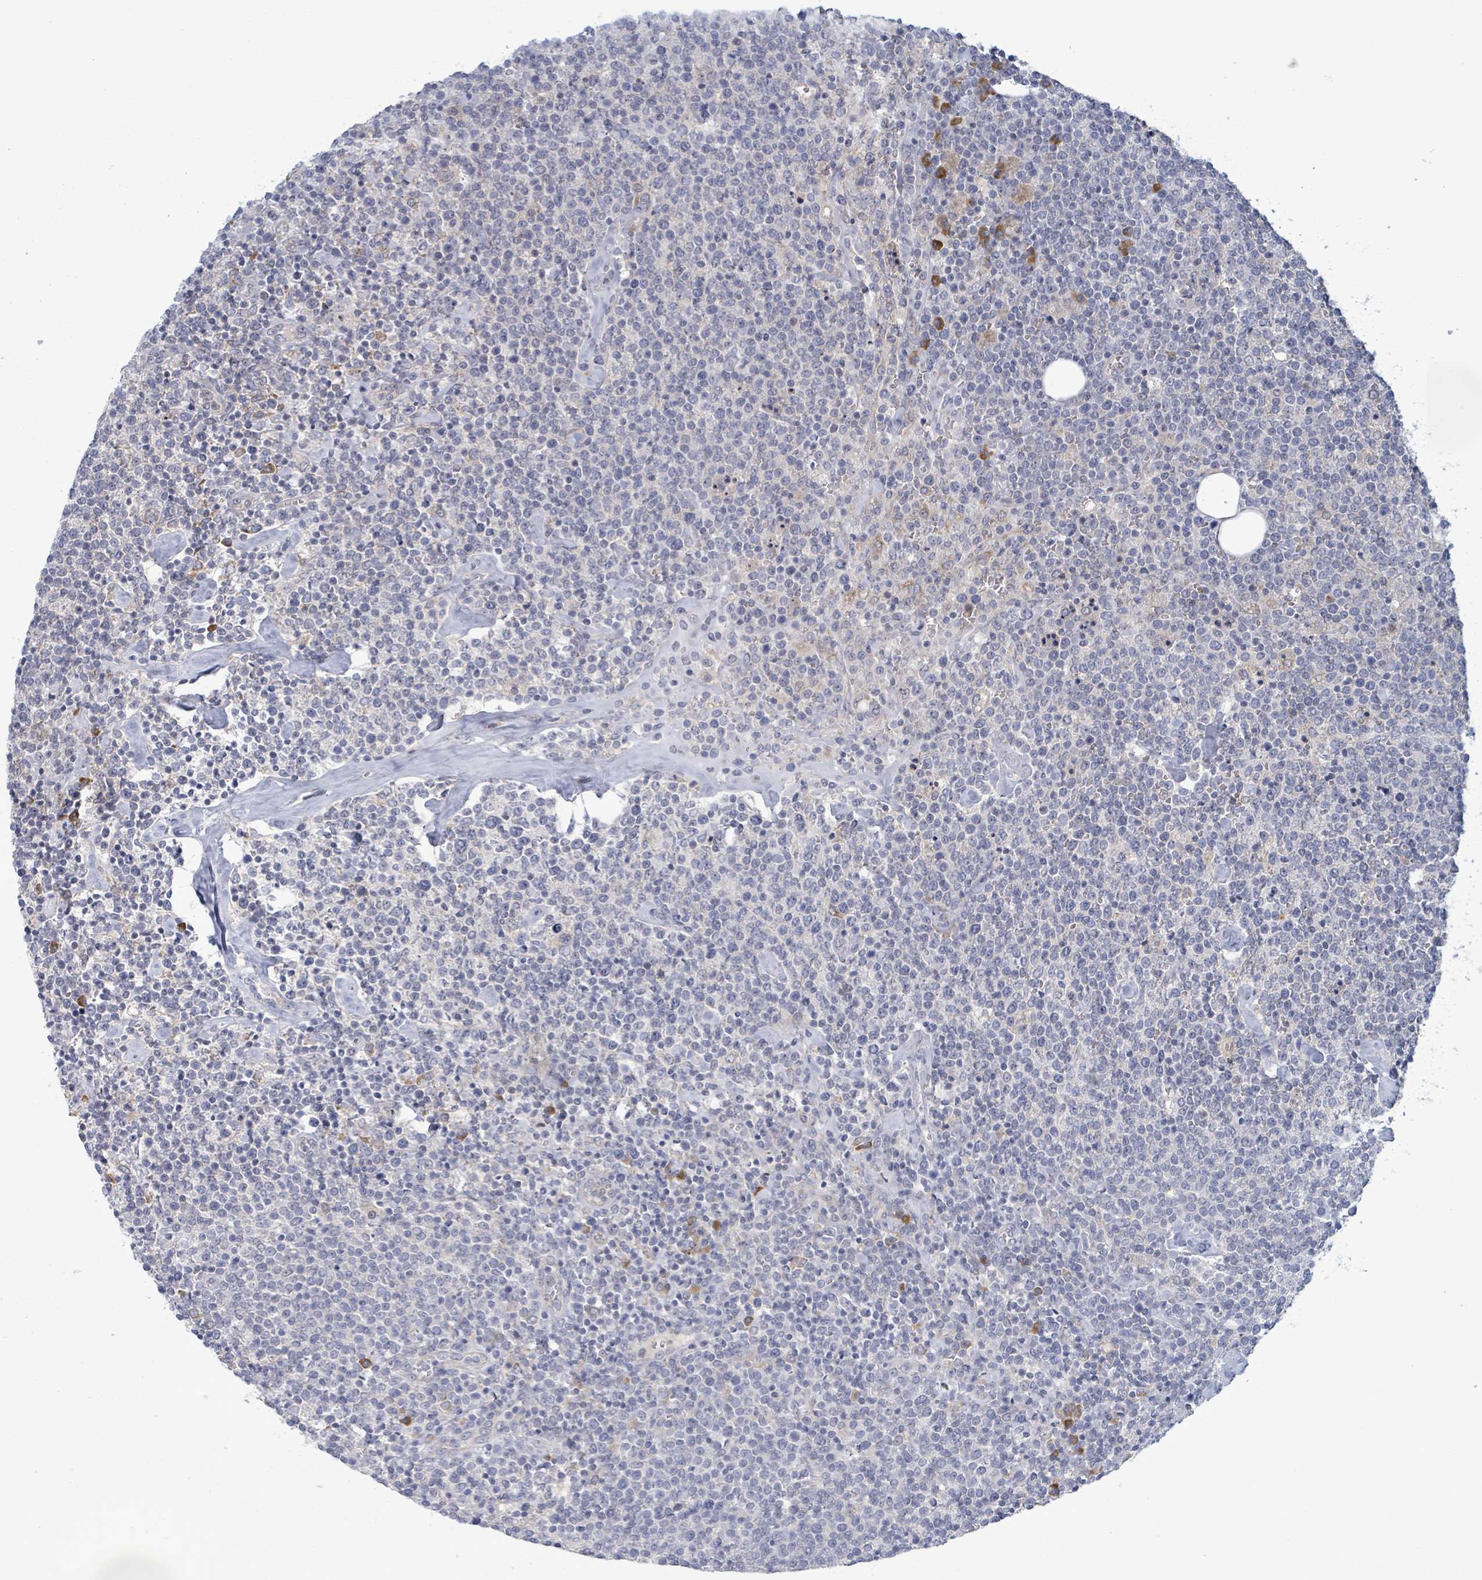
{"staining": {"intensity": "negative", "quantity": "none", "location": "none"}, "tissue": "lymphoma", "cell_type": "Tumor cells", "image_type": "cancer", "snomed": [{"axis": "morphology", "description": "Malignant lymphoma, non-Hodgkin's type, High grade"}, {"axis": "topography", "description": "Lymph node"}], "caption": "There is no significant expression in tumor cells of high-grade malignant lymphoma, non-Hodgkin's type.", "gene": "ATP13A1", "patient": {"sex": "male", "age": 61}}